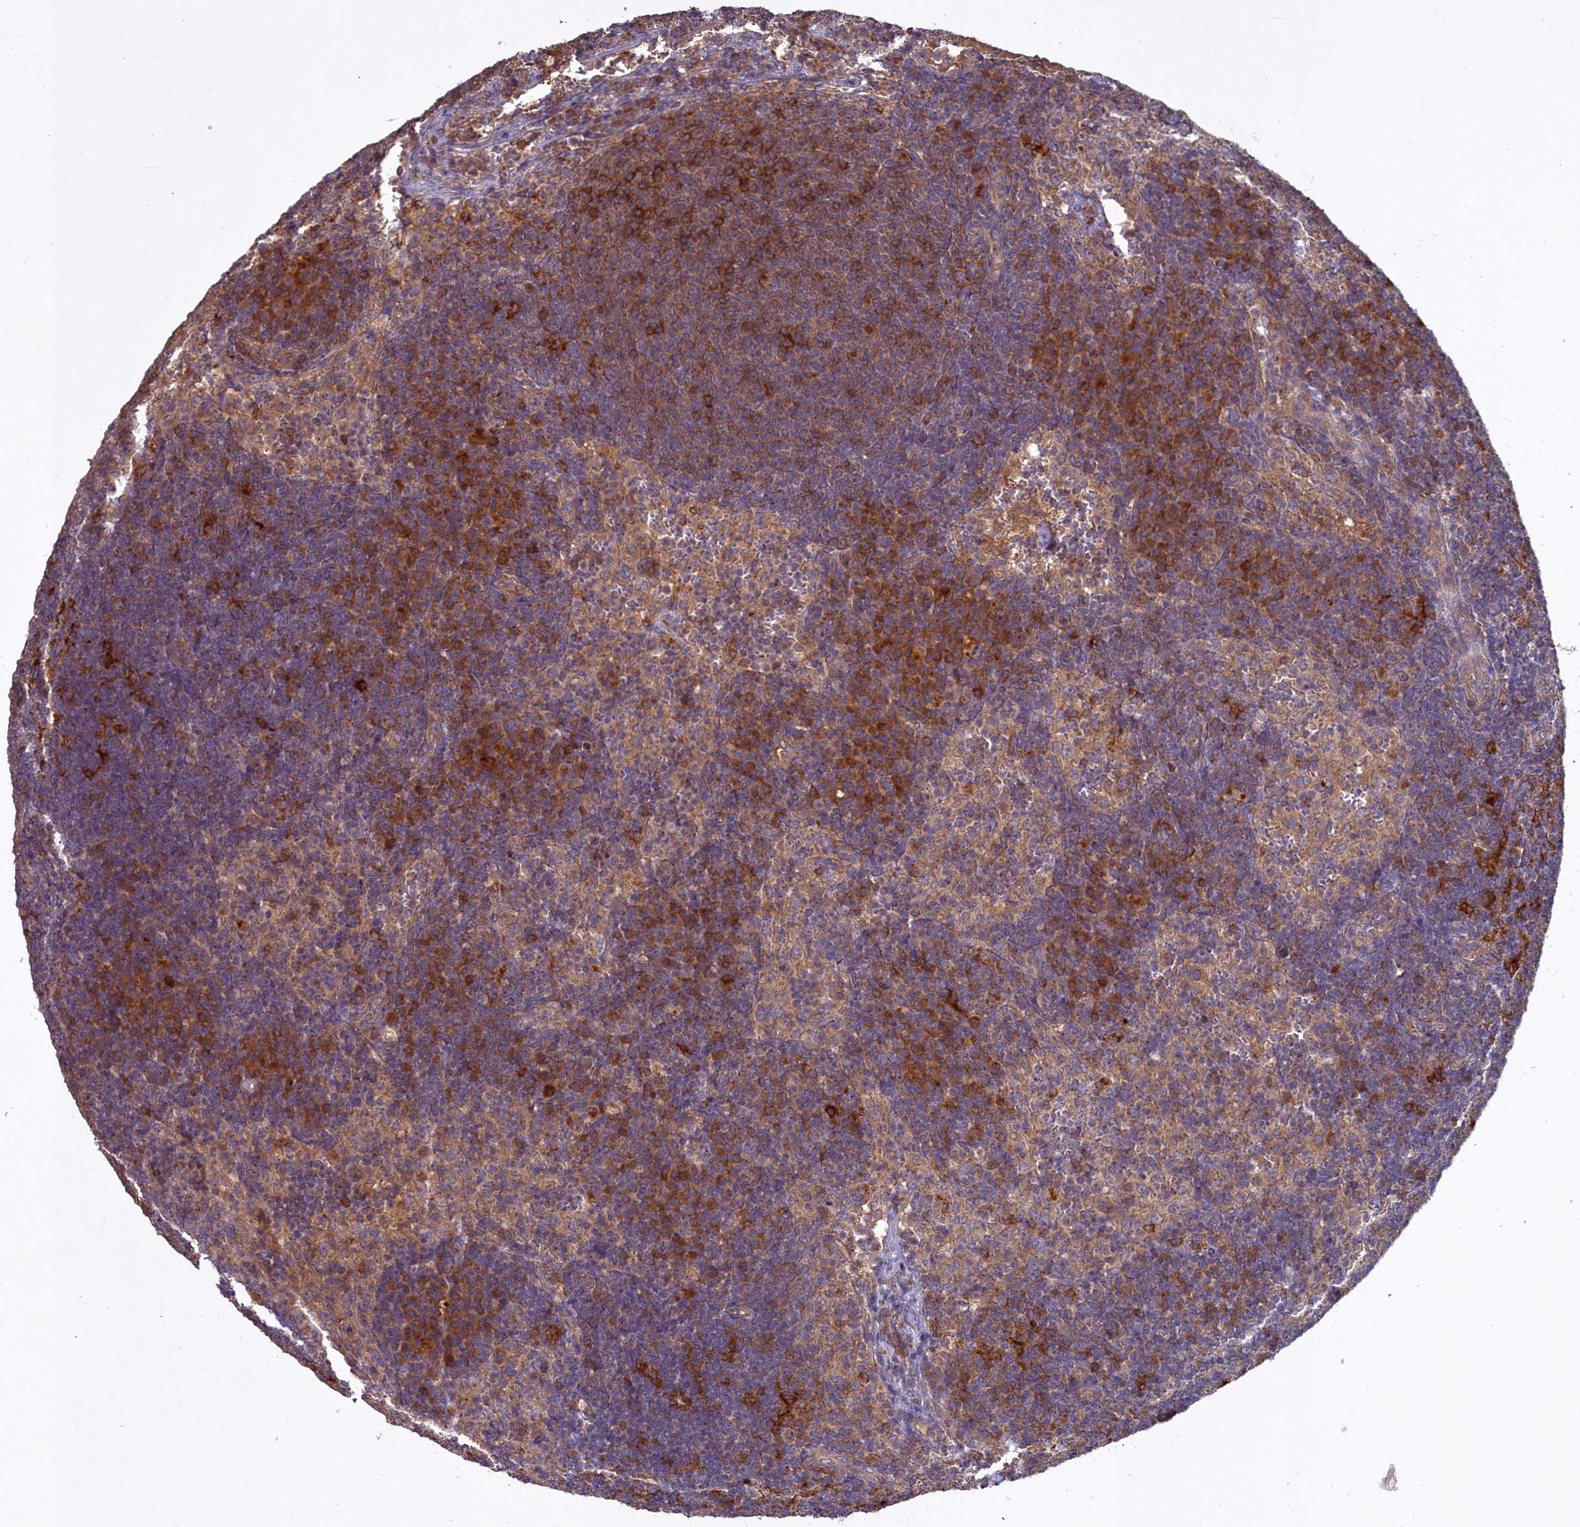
{"staining": {"intensity": "moderate", "quantity": ">75%", "location": "cytoplasmic/membranous"}, "tissue": "lymph node", "cell_type": "Germinal center cells", "image_type": "normal", "snomed": [{"axis": "morphology", "description": "Normal tissue, NOS"}, {"axis": "topography", "description": "Lymph node"}], "caption": "Immunohistochemistry (IHC) of benign human lymph node shows medium levels of moderate cytoplasmic/membranous staining in about >75% of germinal center cells.", "gene": "CCDC167", "patient": {"sex": "female", "age": 70}}